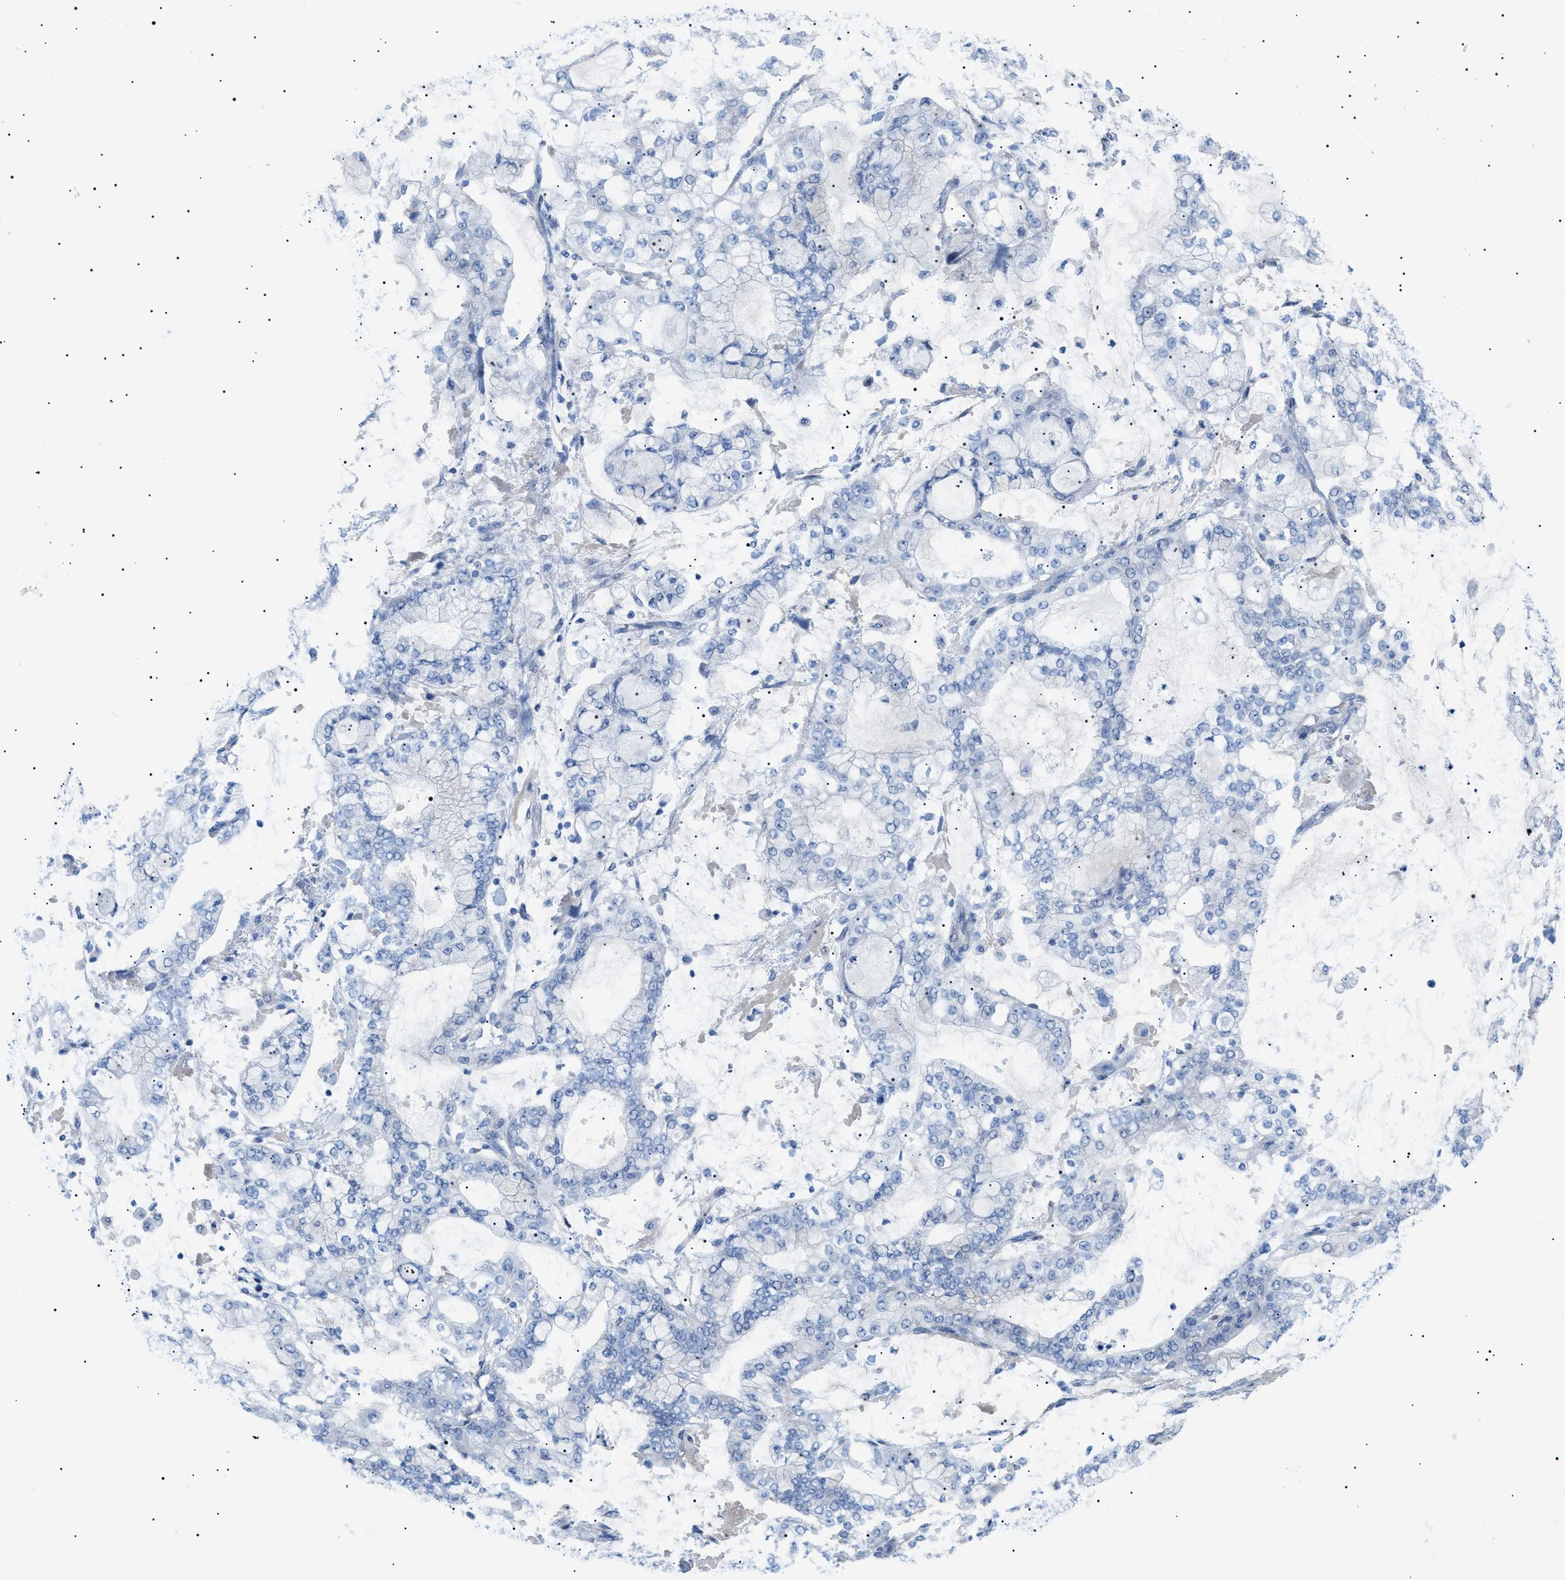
{"staining": {"intensity": "negative", "quantity": "none", "location": "none"}, "tissue": "stomach cancer", "cell_type": "Tumor cells", "image_type": "cancer", "snomed": [{"axis": "morphology", "description": "Normal tissue, NOS"}, {"axis": "morphology", "description": "Adenocarcinoma, NOS"}, {"axis": "topography", "description": "Stomach, upper"}, {"axis": "topography", "description": "Stomach"}], "caption": "IHC photomicrograph of human stomach adenocarcinoma stained for a protein (brown), which displays no staining in tumor cells.", "gene": "ADAMTS1", "patient": {"sex": "male", "age": 76}}